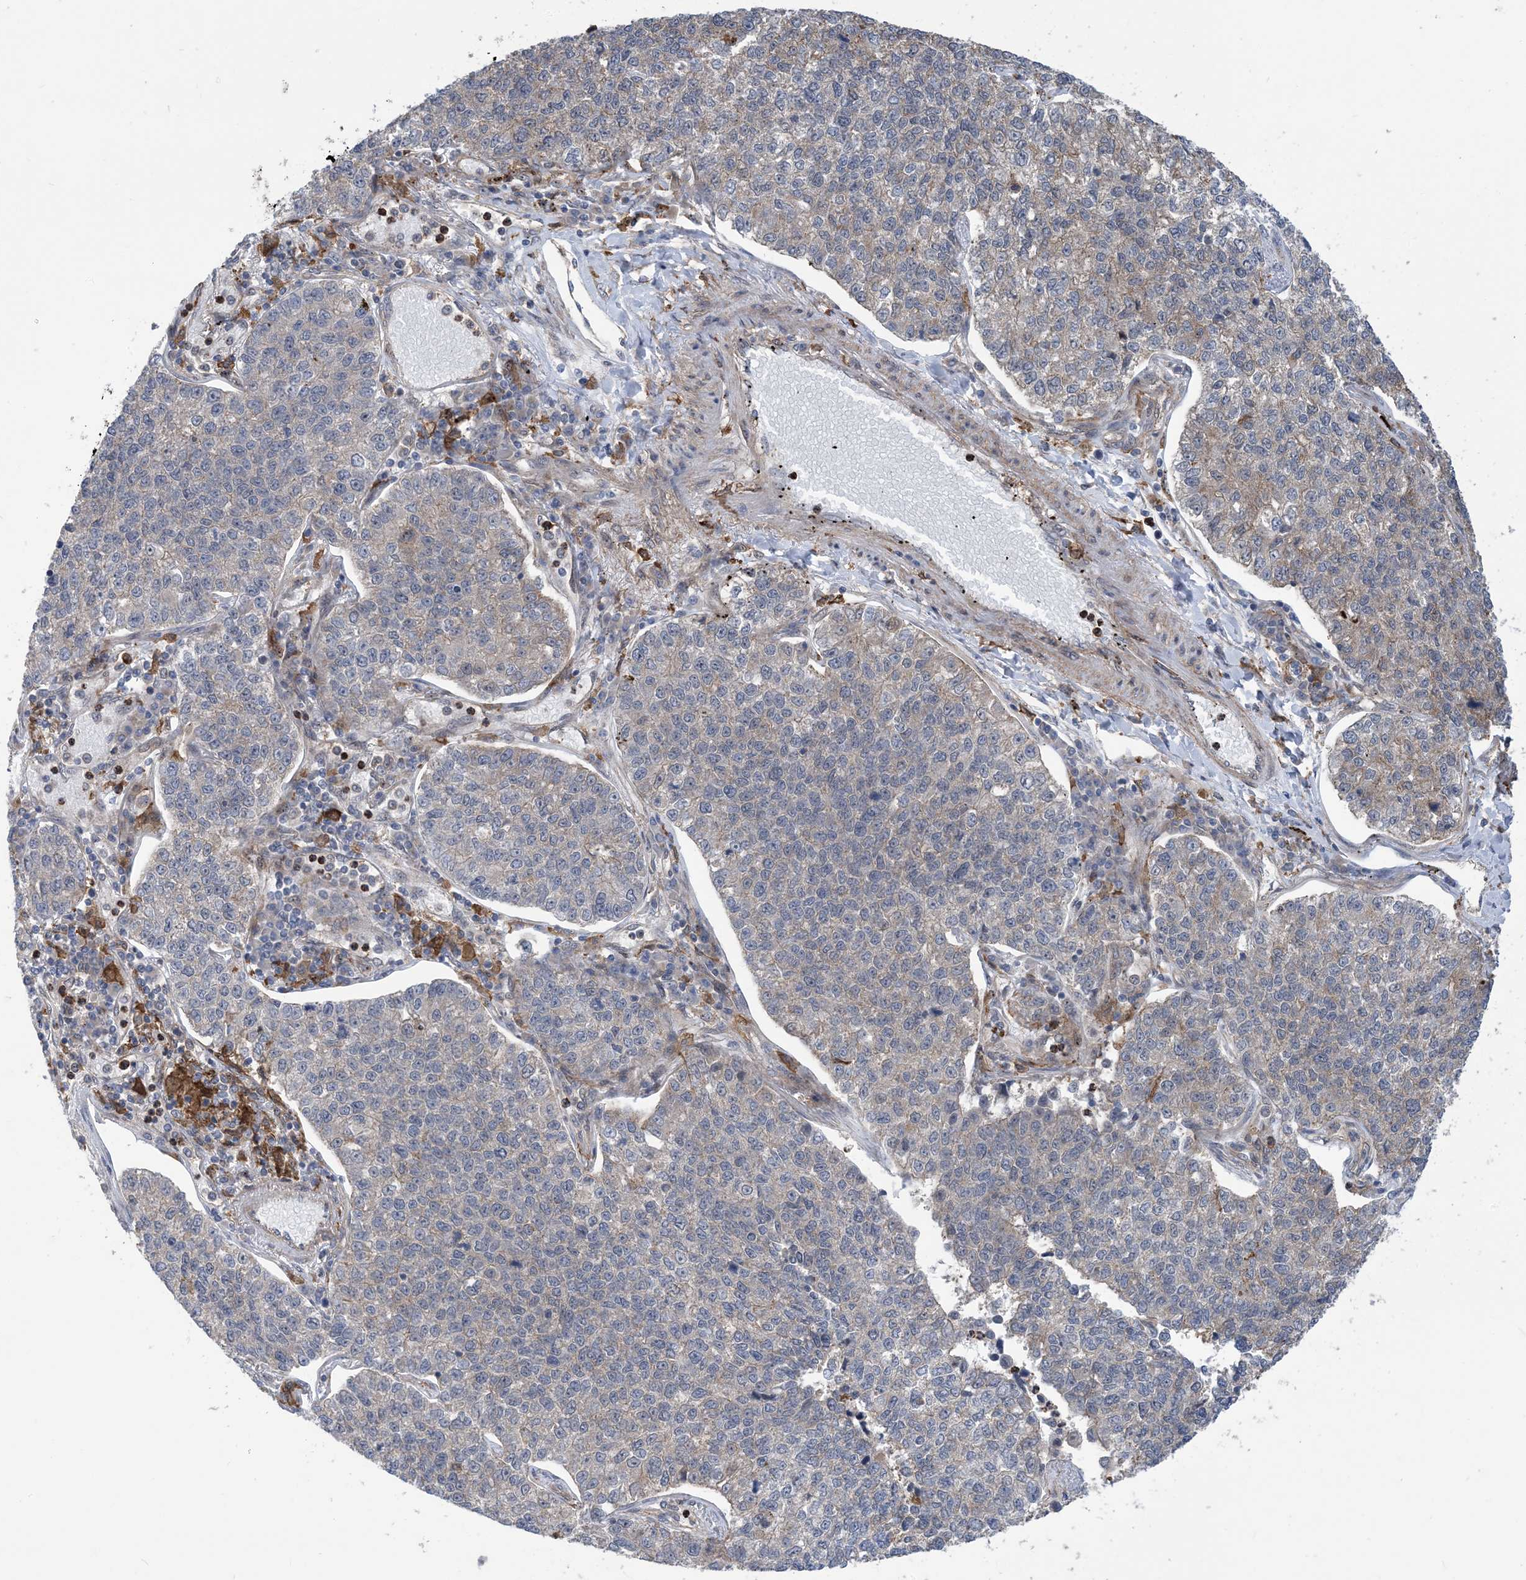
{"staining": {"intensity": "weak", "quantity": "<25%", "location": "cytoplasmic/membranous"}, "tissue": "lung cancer", "cell_type": "Tumor cells", "image_type": "cancer", "snomed": [{"axis": "morphology", "description": "Adenocarcinoma, NOS"}, {"axis": "topography", "description": "Lung"}], "caption": "This is an immunohistochemistry micrograph of human adenocarcinoma (lung). There is no expression in tumor cells.", "gene": "HS1BP3", "patient": {"sex": "male", "age": 49}}